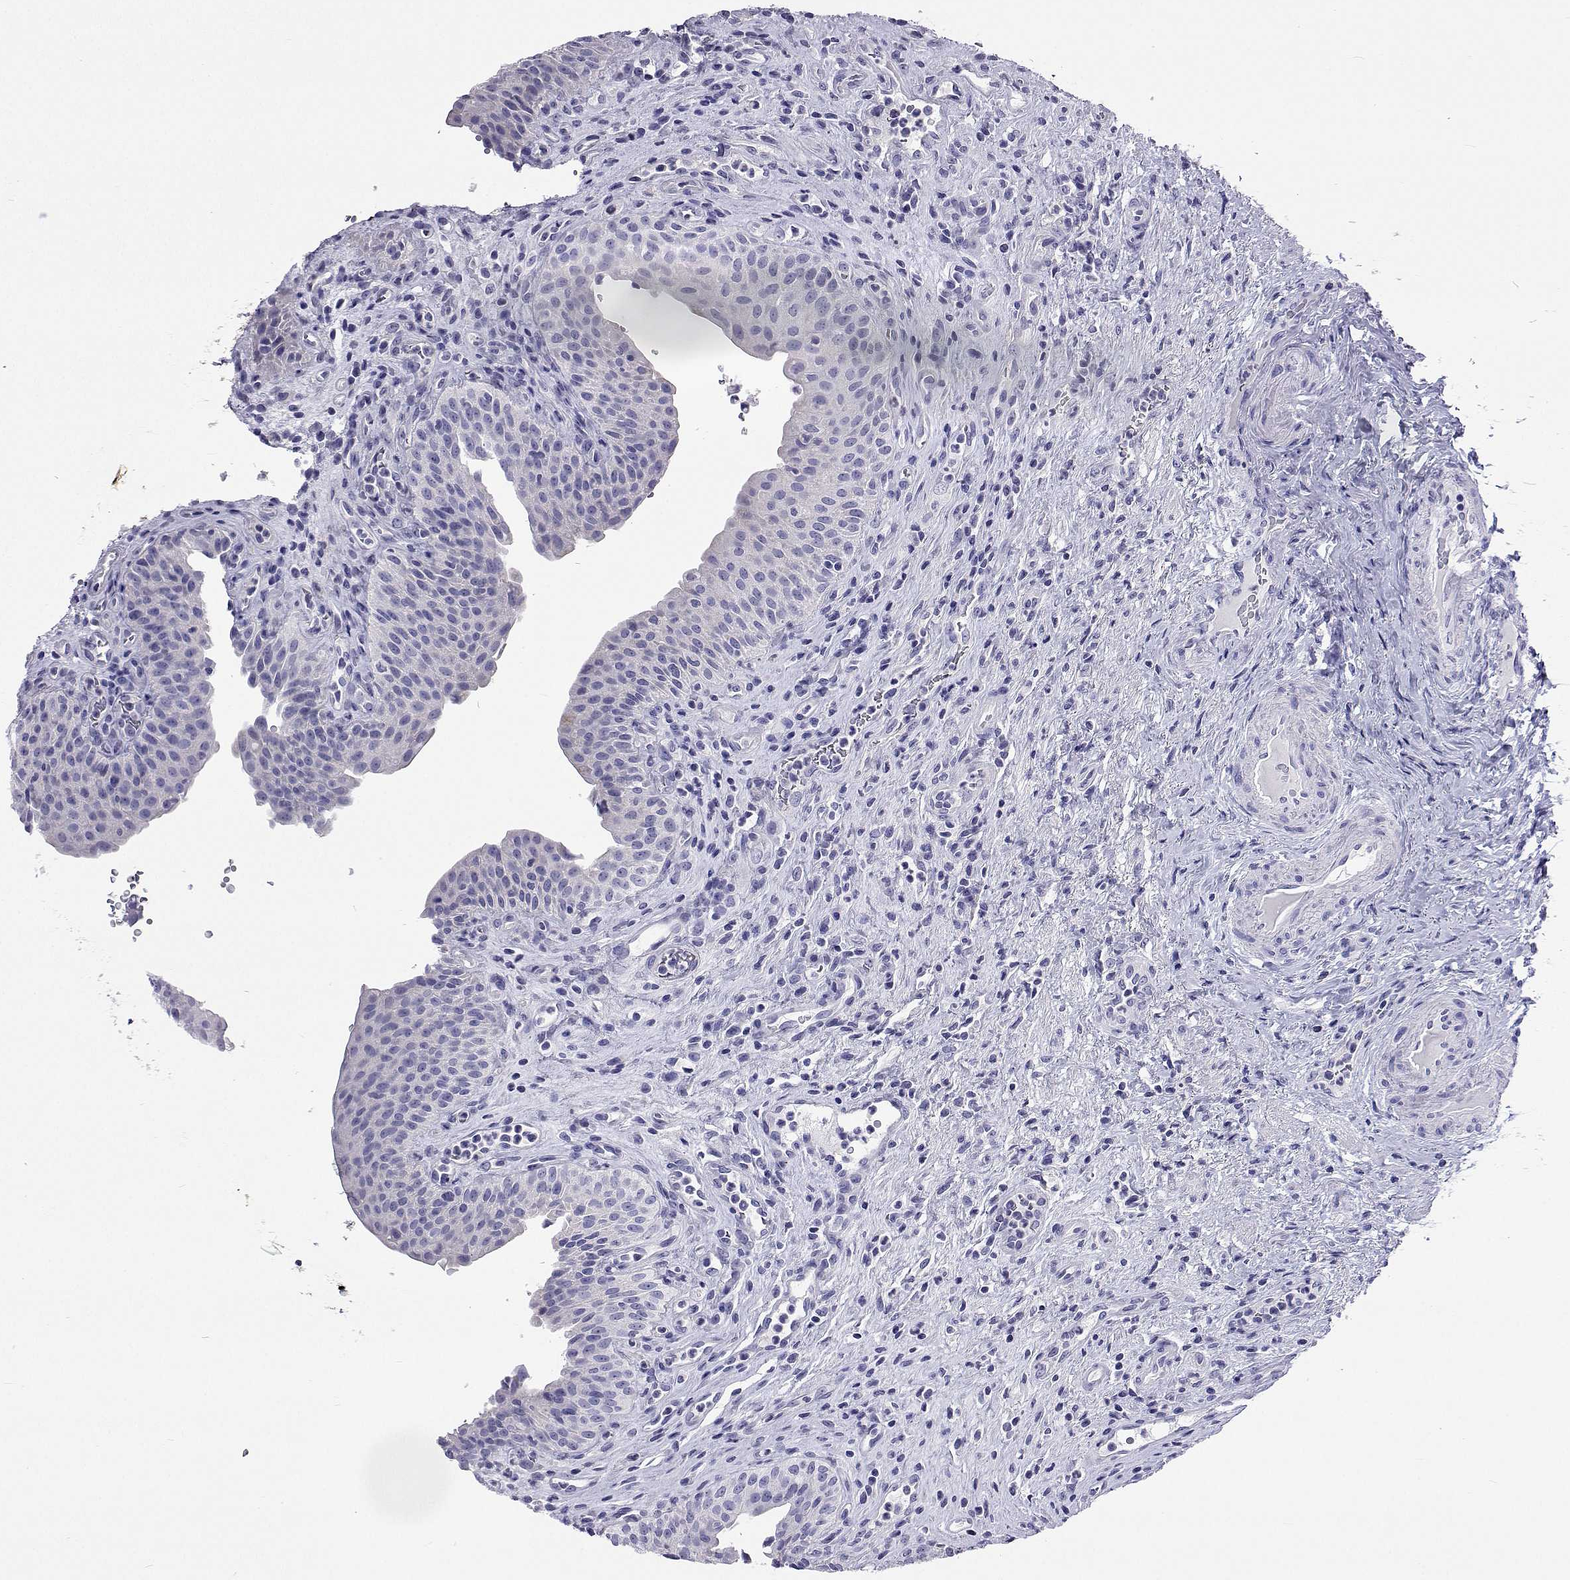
{"staining": {"intensity": "negative", "quantity": "none", "location": "none"}, "tissue": "urinary bladder", "cell_type": "Urothelial cells", "image_type": "normal", "snomed": [{"axis": "morphology", "description": "Normal tissue, NOS"}, {"axis": "topography", "description": "Urinary bladder"}, {"axis": "topography", "description": "Peripheral nerve tissue"}], "caption": "The photomicrograph demonstrates no staining of urothelial cells in normal urinary bladder.", "gene": "UMODL1", "patient": {"sex": "male", "age": 66}}